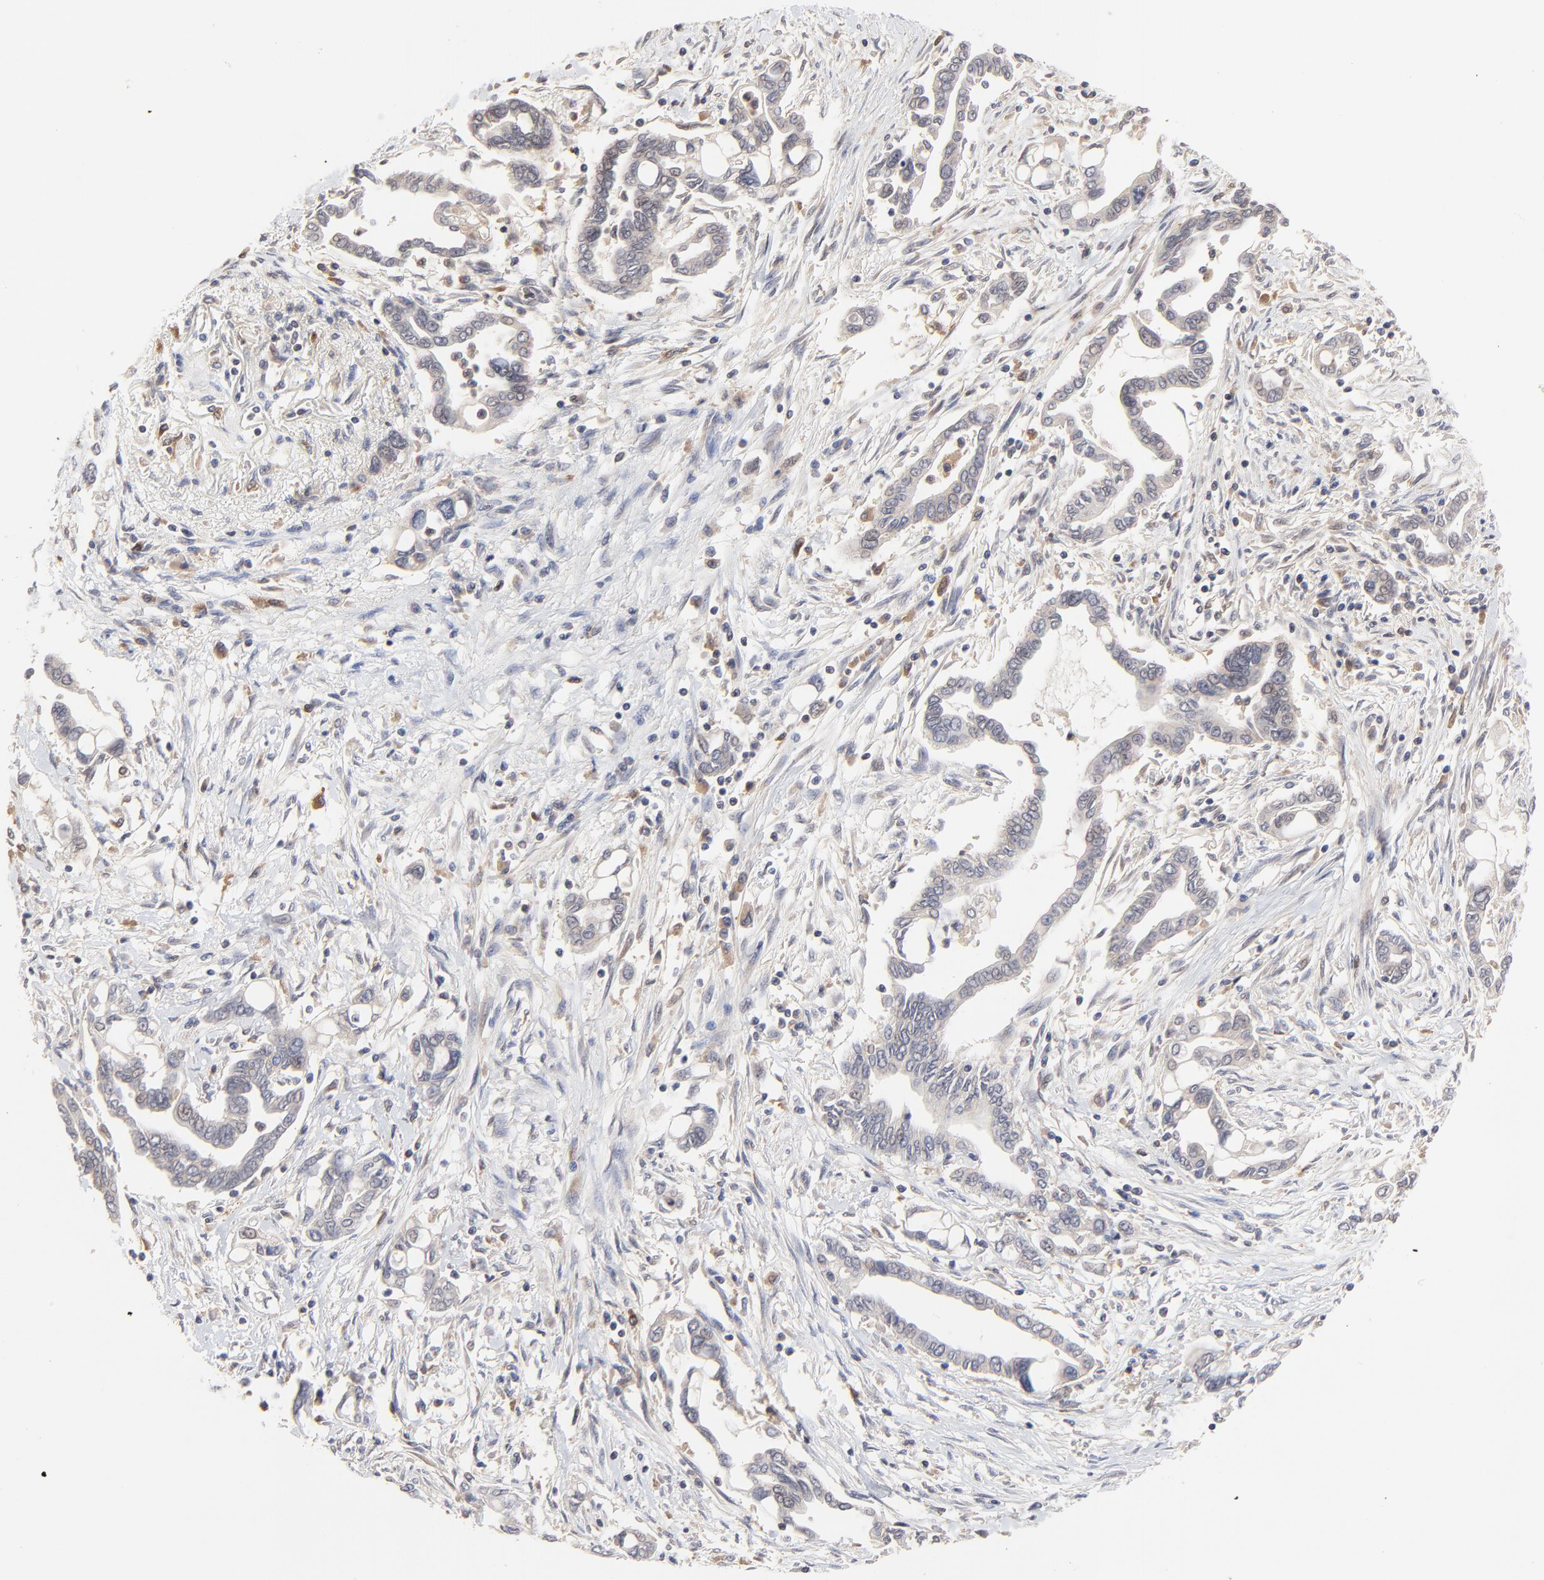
{"staining": {"intensity": "weak", "quantity": "<25%", "location": "cytoplasmic/membranous"}, "tissue": "pancreatic cancer", "cell_type": "Tumor cells", "image_type": "cancer", "snomed": [{"axis": "morphology", "description": "Adenocarcinoma, NOS"}, {"axis": "topography", "description": "Pancreas"}], "caption": "Human adenocarcinoma (pancreatic) stained for a protein using IHC displays no expression in tumor cells.", "gene": "RAB9A", "patient": {"sex": "female", "age": 57}}